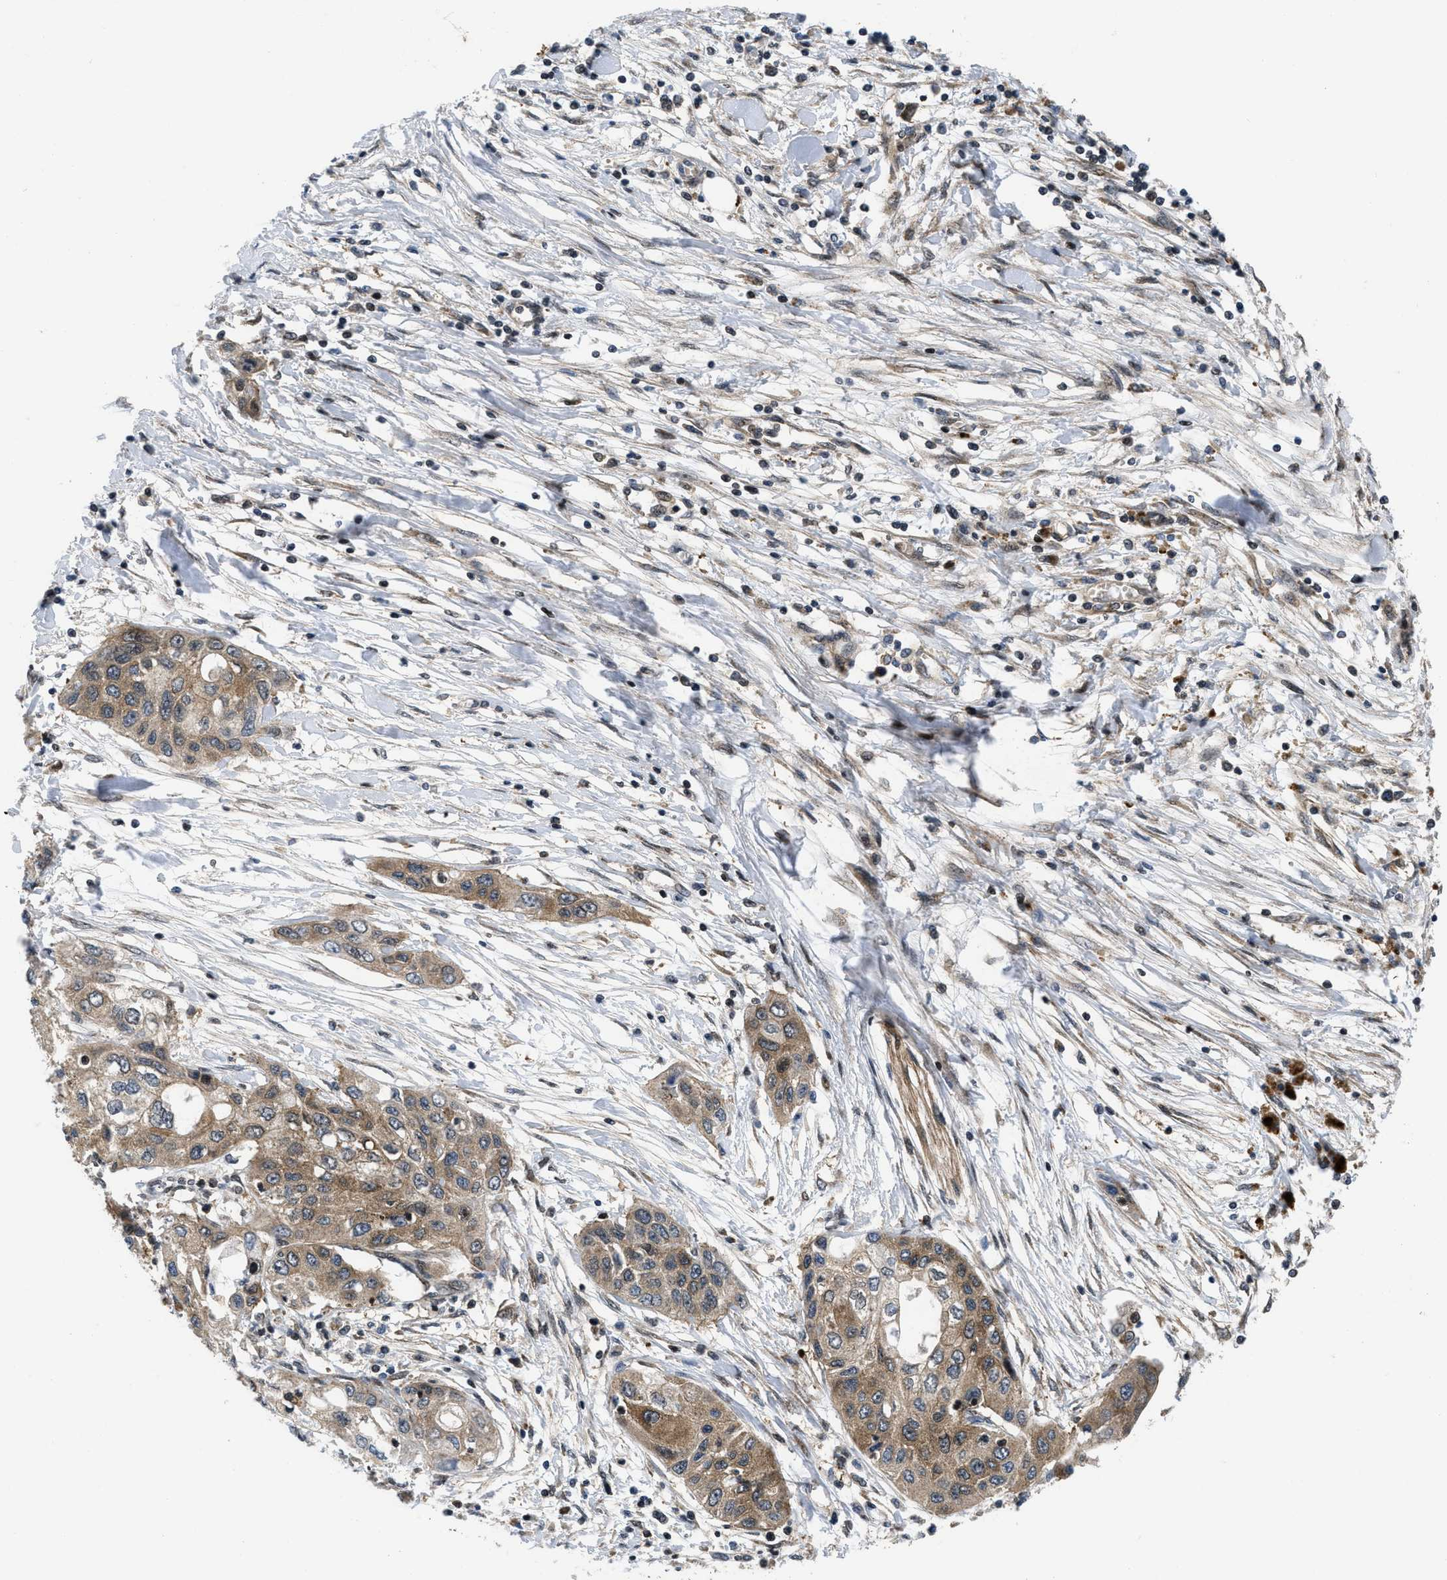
{"staining": {"intensity": "moderate", "quantity": ">75%", "location": "cytoplasmic/membranous"}, "tissue": "pancreatic cancer", "cell_type": "Tumor cells", "image_type": "cancer", "snomed": [{"axis": "morphology", "description": "Adenocarcinoma, NOS"}, {"axis": "topography", "description": "Pancreas"}], "caption": "The photomicrograph reveals a brown stain indicating the presence of a protein in the cytoplasmic/membranous of tumor cells in pancreatic cancer.", "gene": "PPP2CB", "patient": {"sex": "female", "age": 70}}